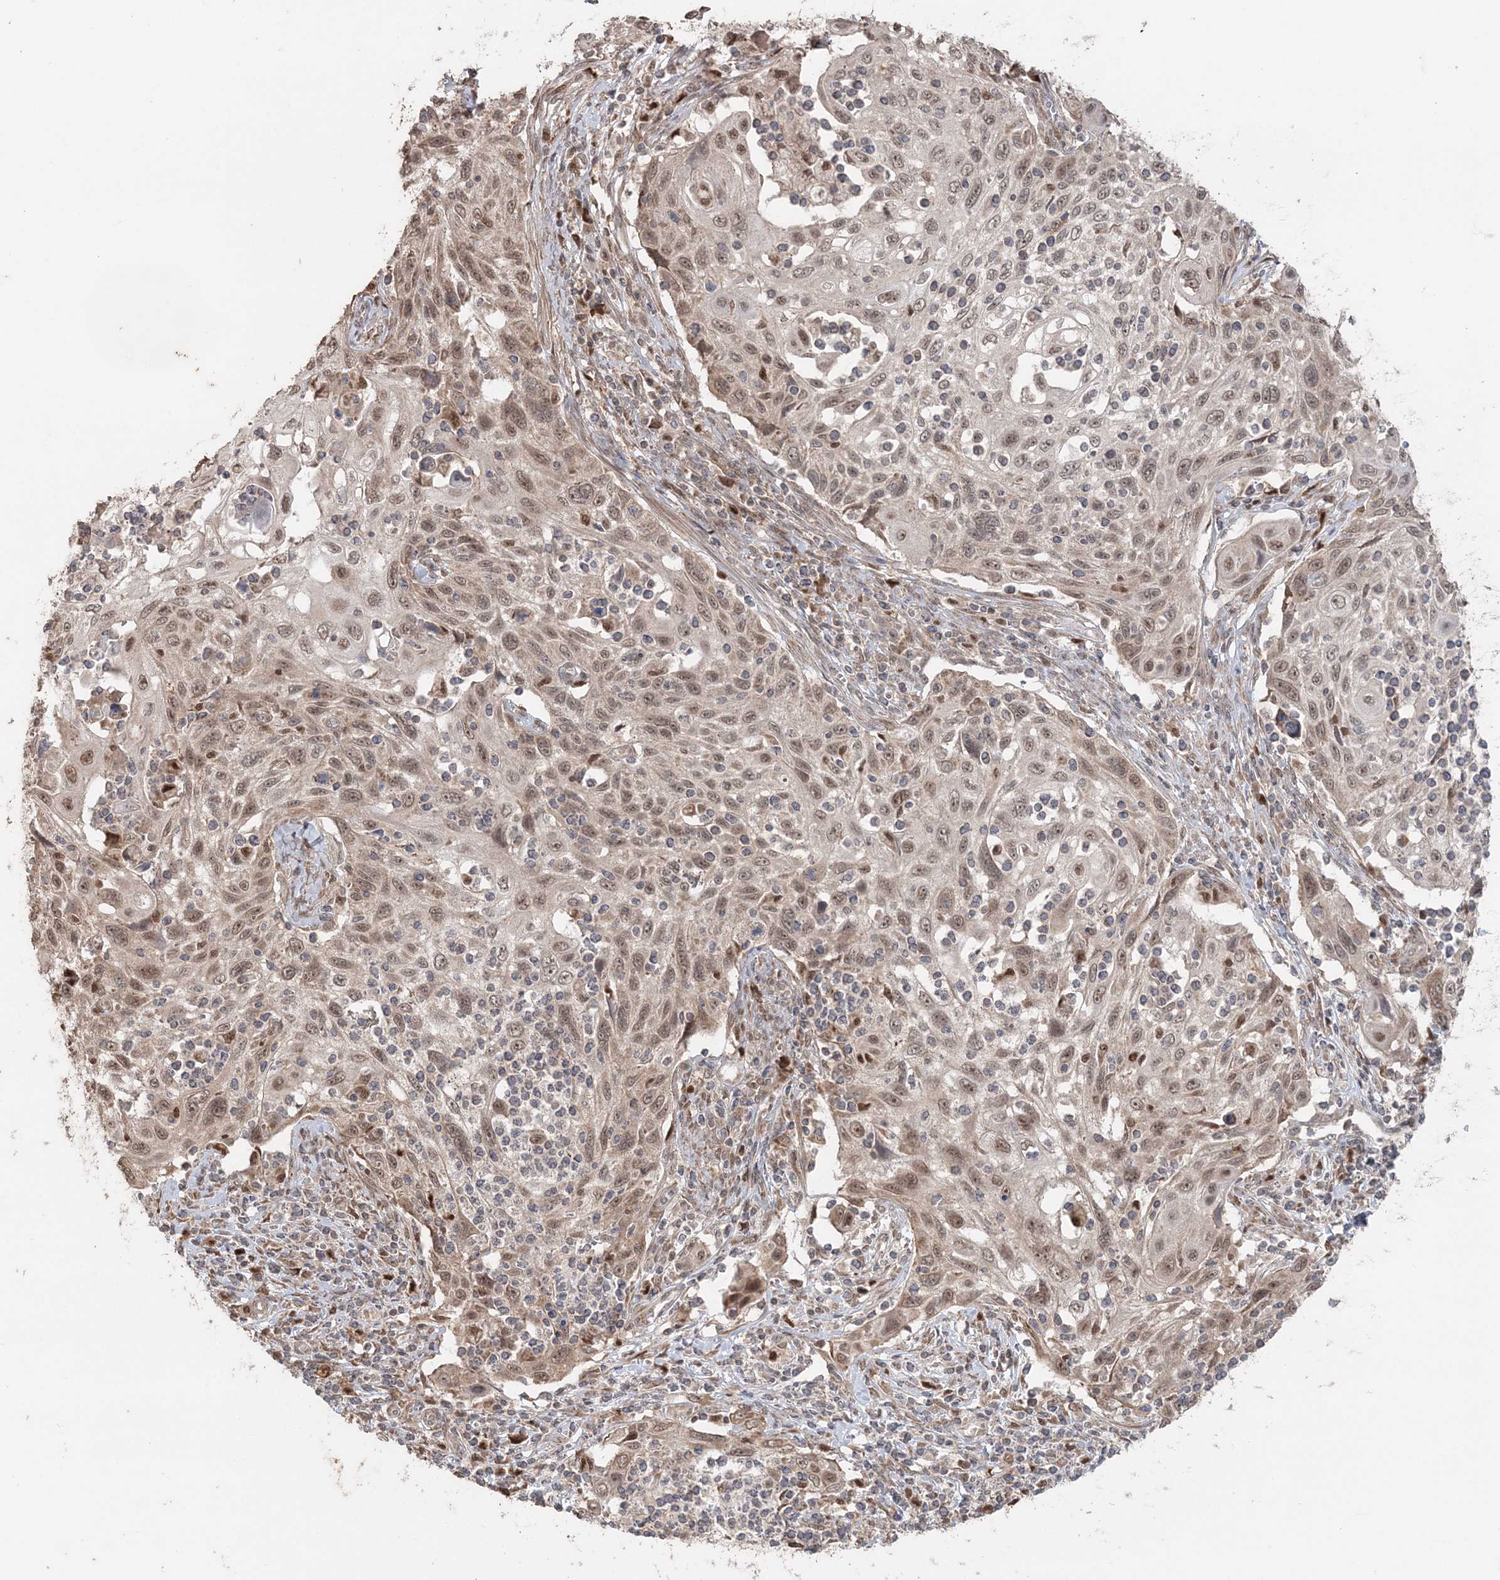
{"staining": {"intensity": "moderate", "quantity": ">75%", "location": "nuclear"}, "tissue": "cervical cancer", "cell_type": "Tumor cells", "image_type": "cancer", "snomed": [{"axis": "morphology", "description": "Squamous cell carcinoma, NOS"}, {"axis": "topography", "description": "Cervix"}], "caption": "Immunohistochemistry (IHC) histopathology image of neoplastic tissue: squamous cell carcinoma (cervical) stained using immunohistochemistry shows medium levels of moderate protein expression localized specifically in the nuclear of tumor cells, appearing as a nuclear brown color.", "gene": "SLU7", "patient": {"sex": "female", "age": 70}}